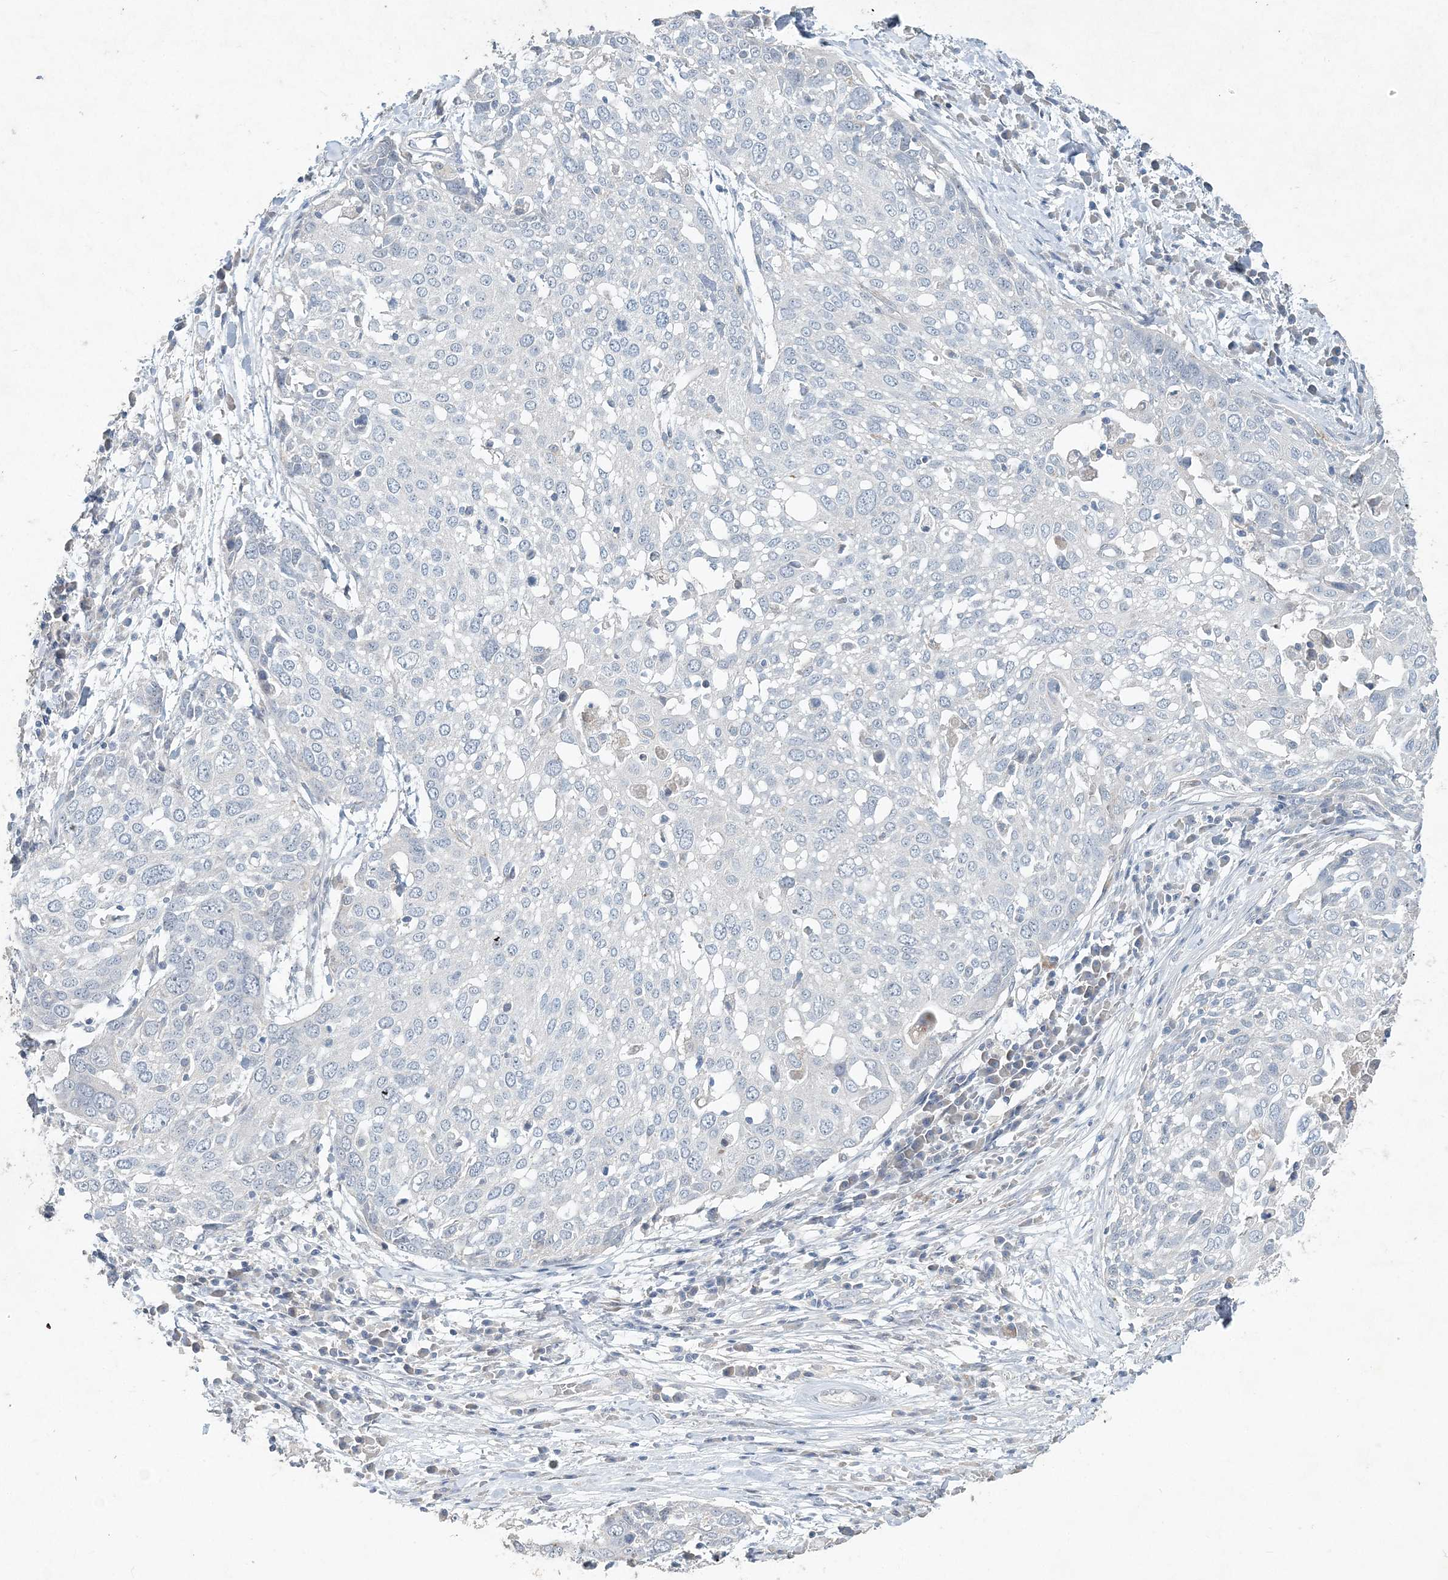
{"staining": {"intensity": "negative", "quantity": "none", "location": "none"}, "tissue": "lung cancer", "cell_type": "Tumor cells", "image_type": "cancer", "snomed": [{"axis": "morphology", "description": "Squamous cell carcinoma, NOS"}, {"axis": "topography", "description": "Lung"}], "caption": "This is an immunohistochemistry photomicrograph of human lung cancer. There is no positivity in tumor cells.", "gene": "DNAH5", "patient": {"sex": "male", "age": 65}}